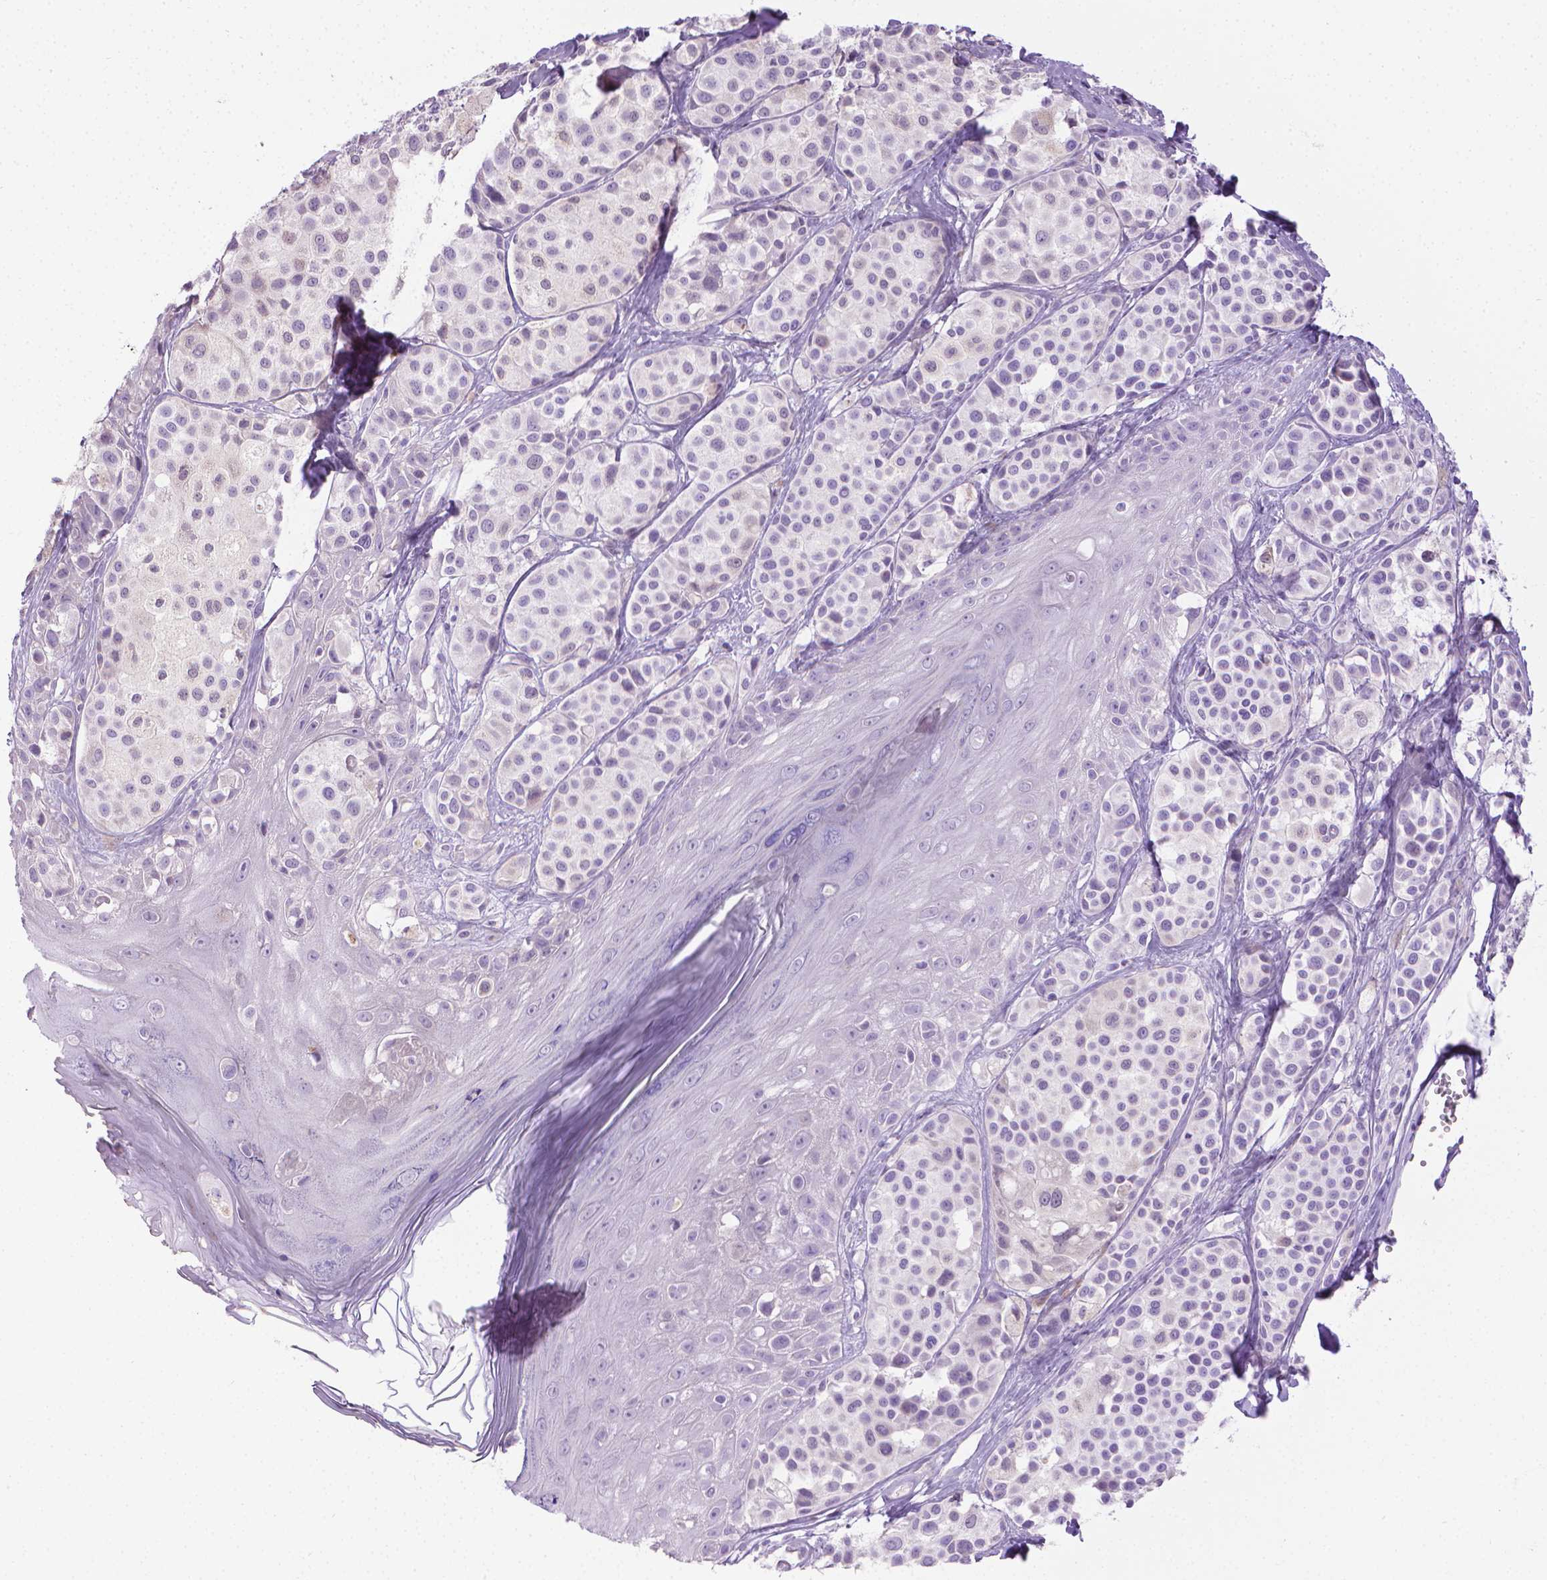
{"staining": {"intensity": "negative", "quantity": "none", "location": "none"}, "tissue": "melanoma", "cell_type": "Tumor cells", "image_type": "cancer", "snomed": [{"axis": "morphology", "description": "Malignant melanoma, NOS"}, {"axis": "topography", "description": "Skin"}], "caption": "Photomicrograph shows no significant protein positivity in tumor cells of melanoma.", "gene": "PNMA2", "patient": {"sex": "male", "age": 77}}